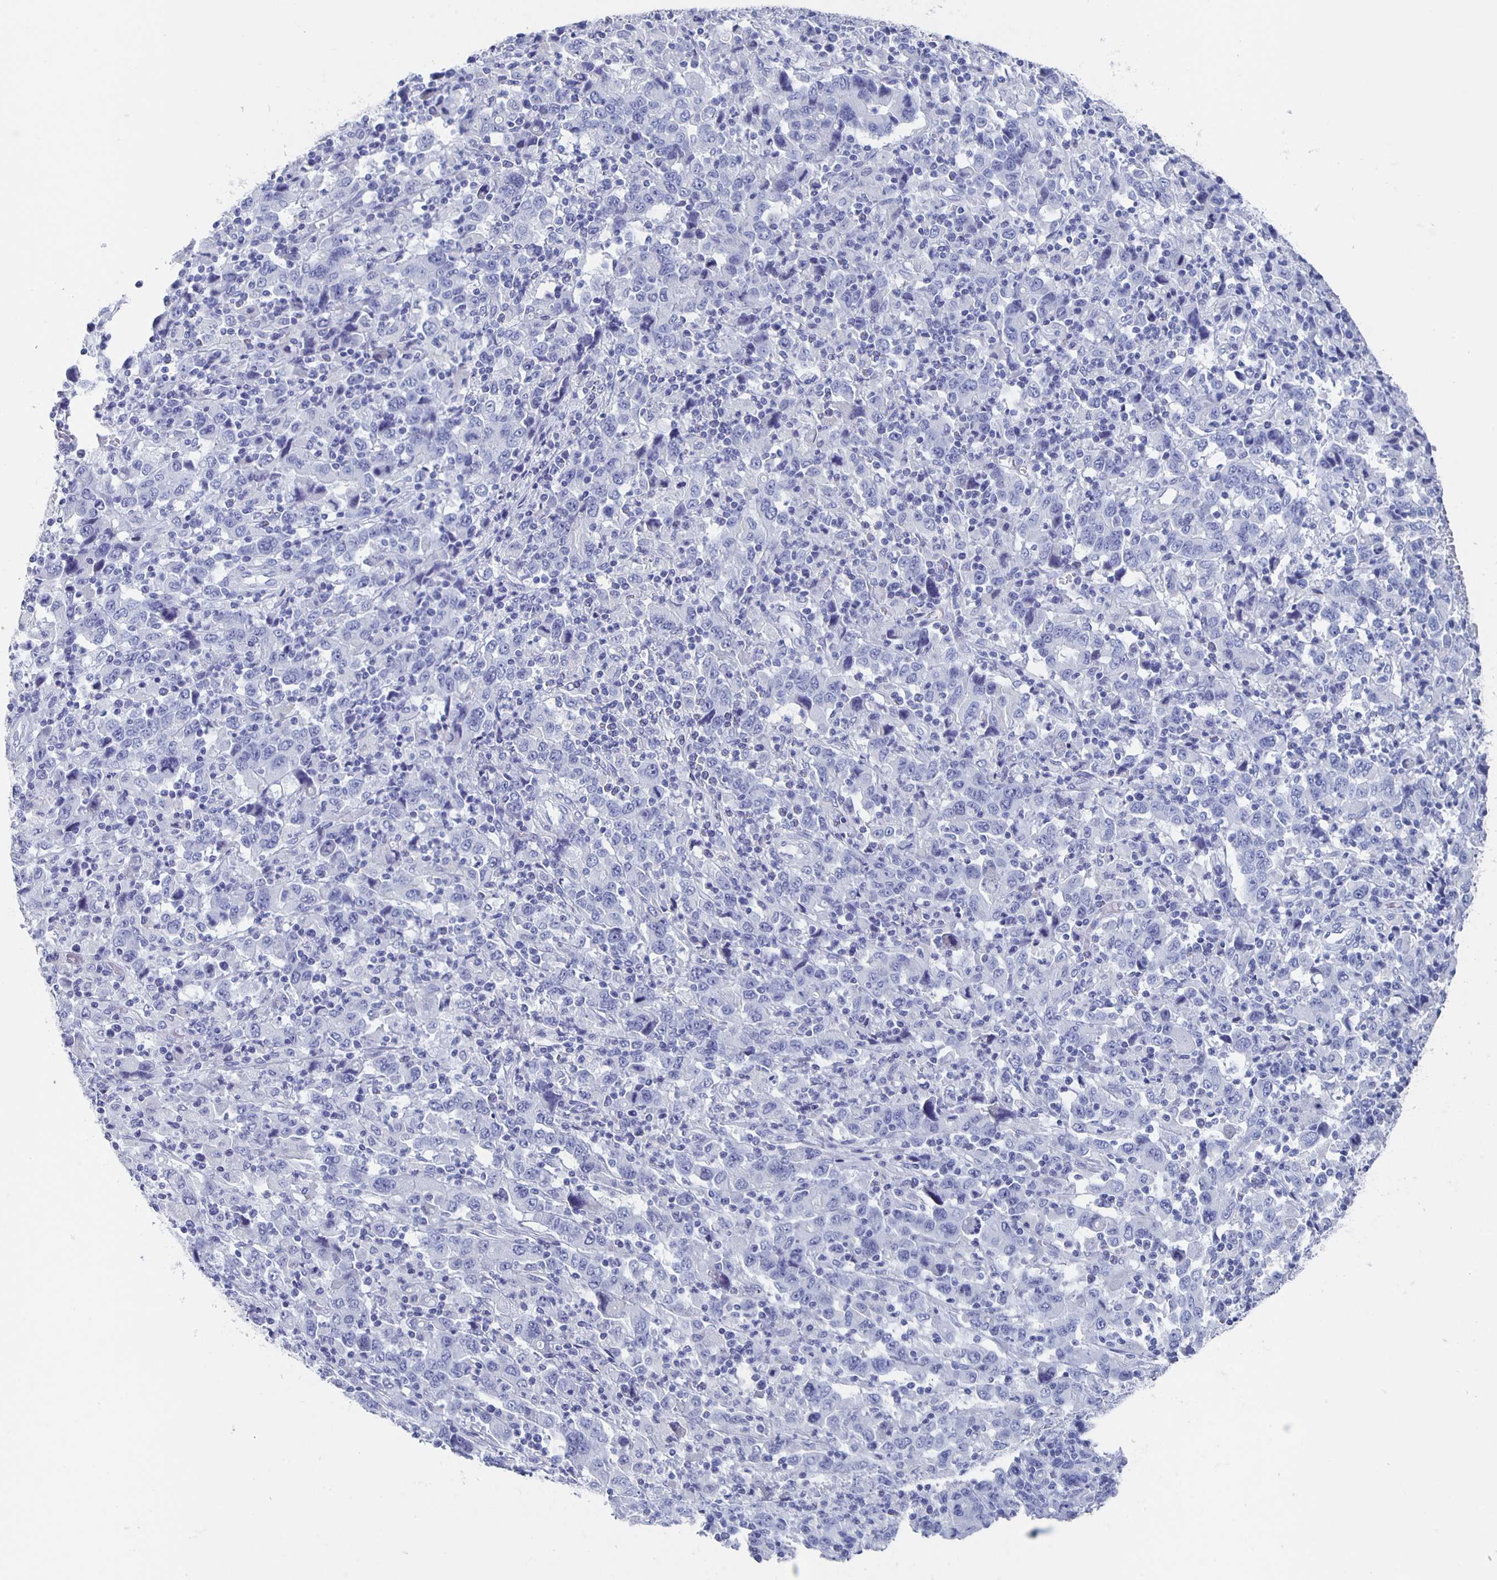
{"staining": {"intensity": "negative", "quantity": "none", "location": "none"}, "tissue": "stomach cancer", "cell_type": "Tumor cells", "image_type": "cancer", "snomed": [{"axis": "morphology", "description": "Adenocarcinoma, NOS"}, {"axis": "topography", "description": "Stomach, upper"}], "caption": "Immunohistochemistry photomicrograph of stomach adenocarcinoma stained for a protein (brown), which demonstrates no staining in tumor cells. (DAB (3,3'-diaminobenzidine) IHC, high magnification).", "gene": "SLC34A2", "patient": {"sex": "male", "age": 69}}